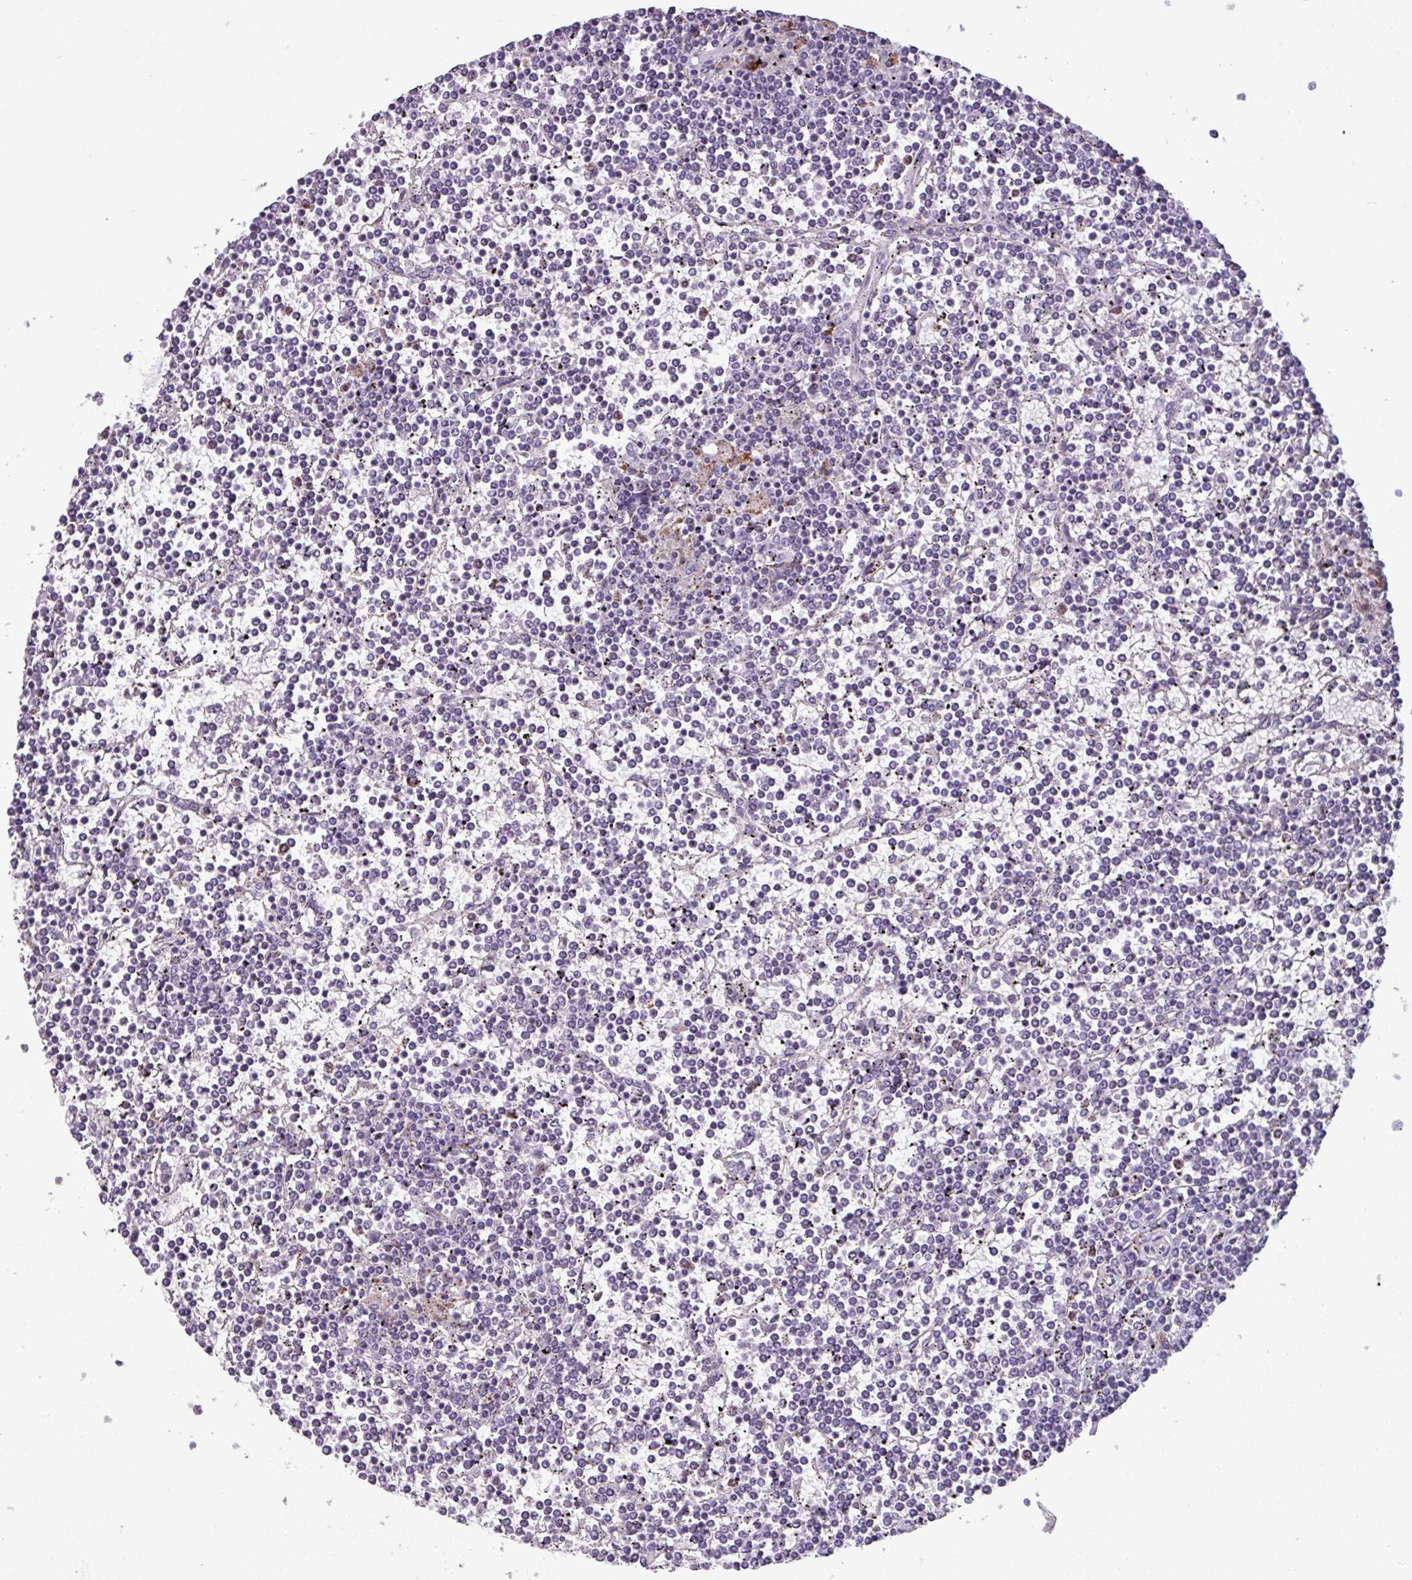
{"staining": {"intensity": "negative", "quantity": "none", "location": "none"}, "tissue": "lymphoma", "cell_type": "Tumor cells", "image_type": "cancer", "snomed": [{"axis": "morphology", "description": "Malignant lymphoma, non-Hodgkin's type, Low grade"}, {"axis": "topography", "description": "Spleen"}], "caption": "A high-resolution micrograph shows immunohistochemistry (IHC) staining of lymphoma, which displays no significant positivity in tumor cells.", "gene": "ZNF667", "patient": {"sex": "female", "age": 19}}